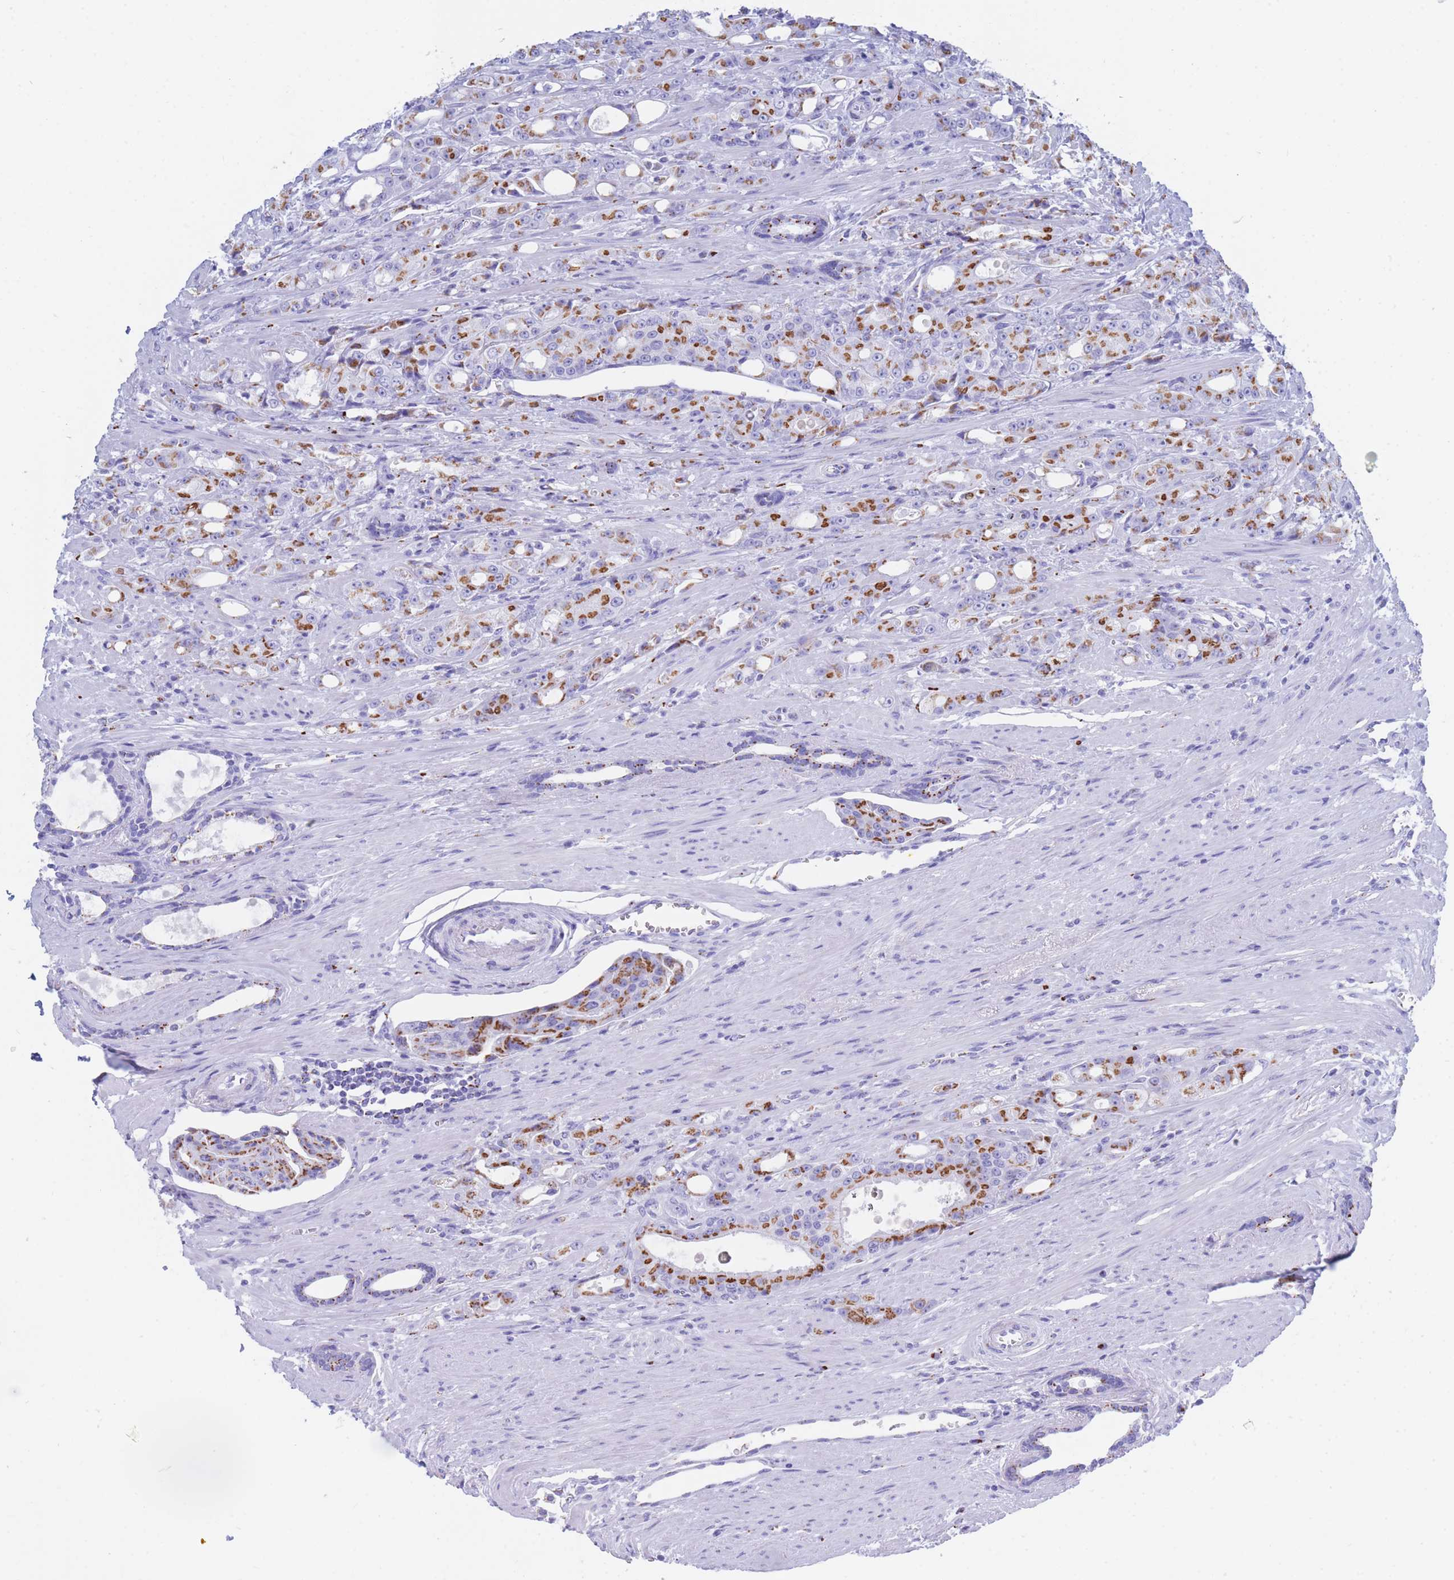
{"staining": {"intensity": "moderate", "quantity": ">75%", "location": "cytoplasmic/membranous"}, "tissue": "prostate cancer", "cell_type": "Tumor cells", "image_type": "cancer", "snomed": [{"axis": "morphology", "description": "Adenocarcinoma, High grade"}, {"axis": "topography", "description": "Prostate"}], "caption": "Immunohistochemical staining of prostate adenocarcinoma (high-grade) reveals moderate cytoplasmic/membranous protein positivity in approximately >75% of tumor cells.", "gene": "FAM3C", "patient": {"sex": "male", "age": 69}}